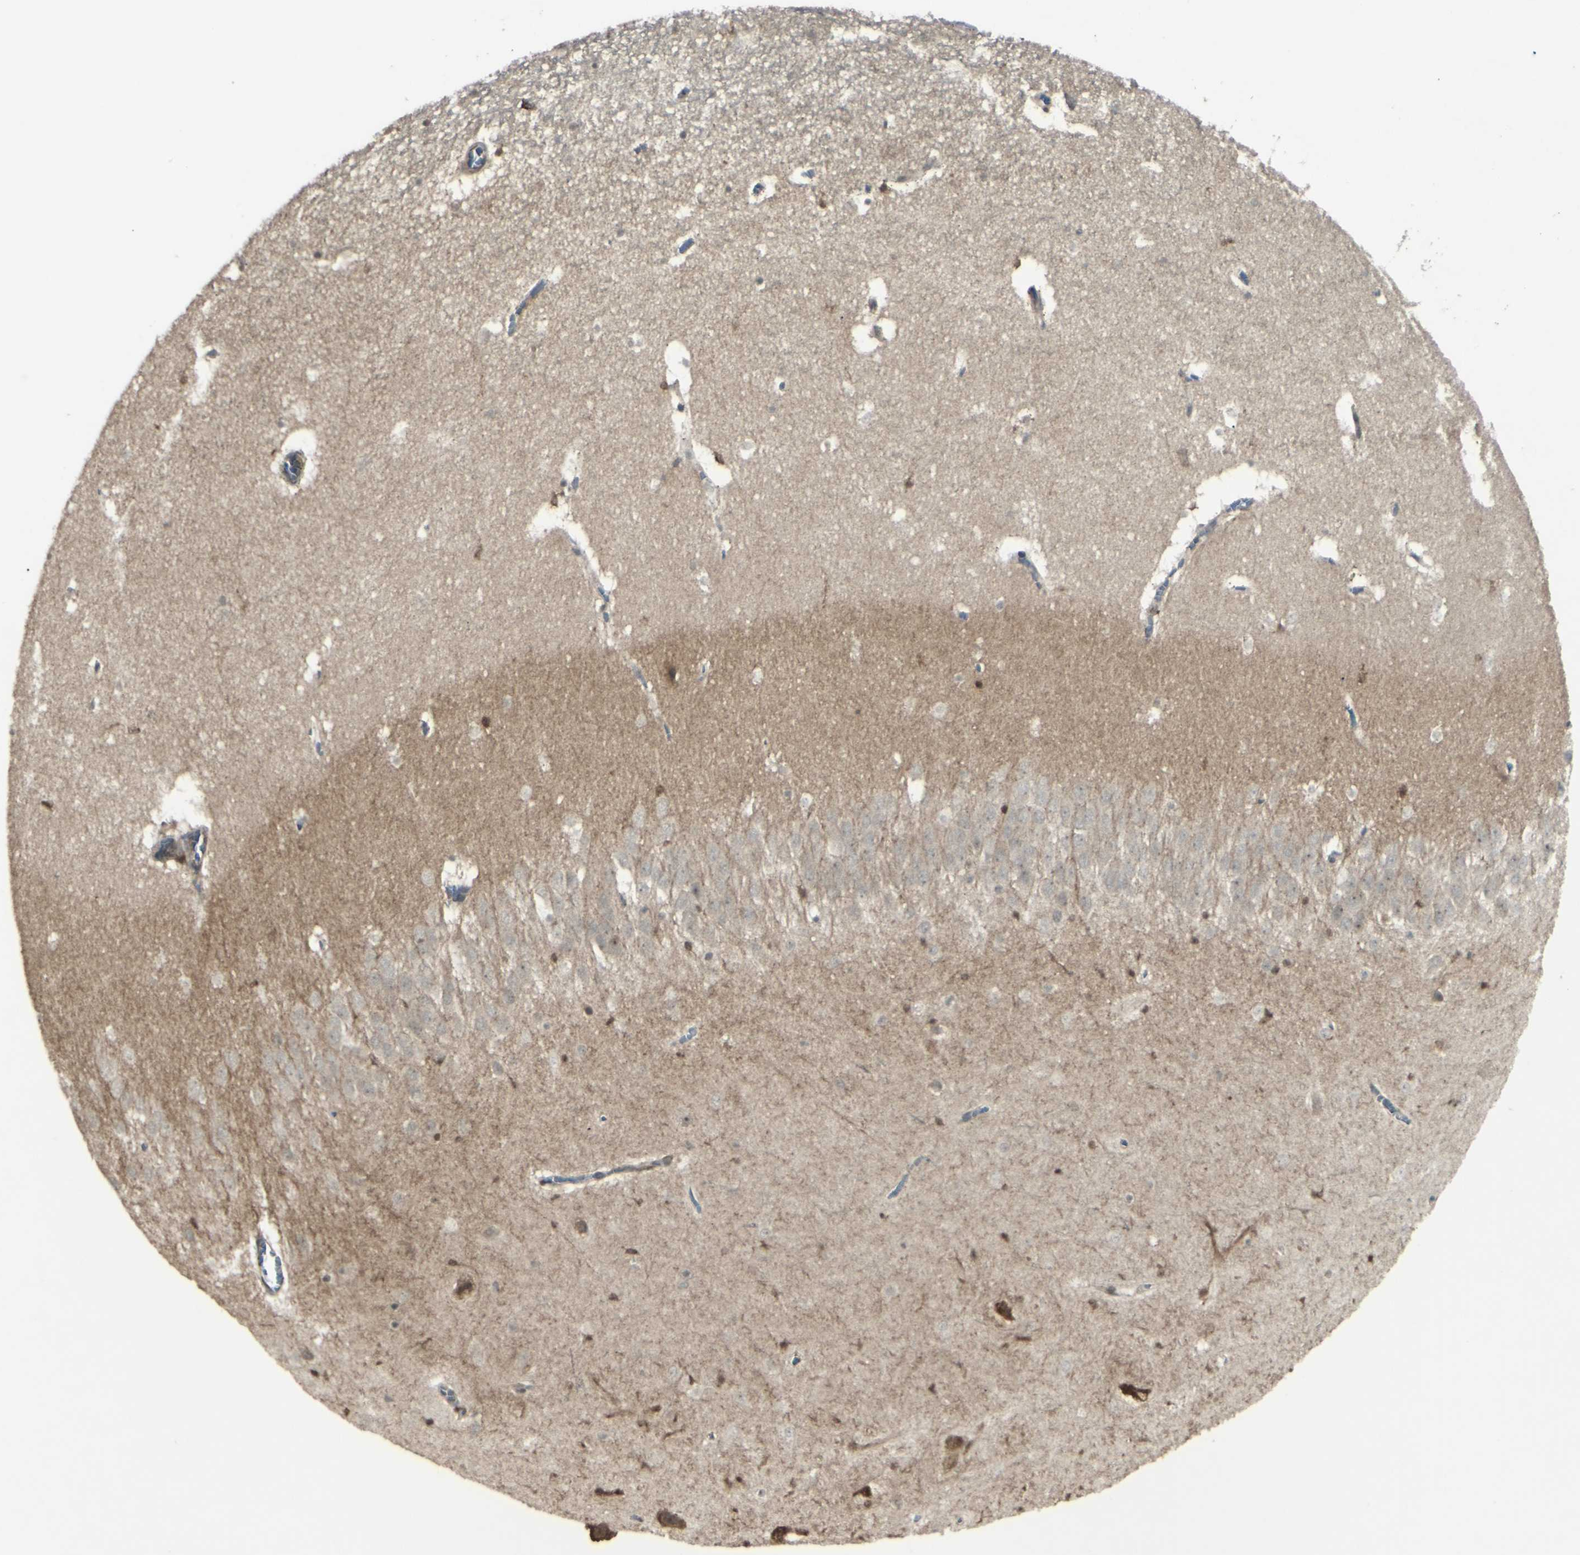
{"staining": {"intensity": "weak", "quantity": ">75%", "location": "cytoplasmic/membranous"}, "tissue": "hippocampus", "cell_type": "Glial cells", "image_type": "normal", "snomed": [{"axis": "morphology", "description": "Normal tissue, NOS"}, {"axis": "topography", "description": "Hippocampus"}], "caption": "Protein analysis of benign hippocampus reveals weak cytoplasmic/membranous staining in about >75% of glial cells. The staining was performed using DAB to visualize the protein expression in brown, while the nuclei were stained in blue with hematoxylin (Magnification: 20x).", "gene": "BLNK", "patient": {"sex": "male", "age": 45}}